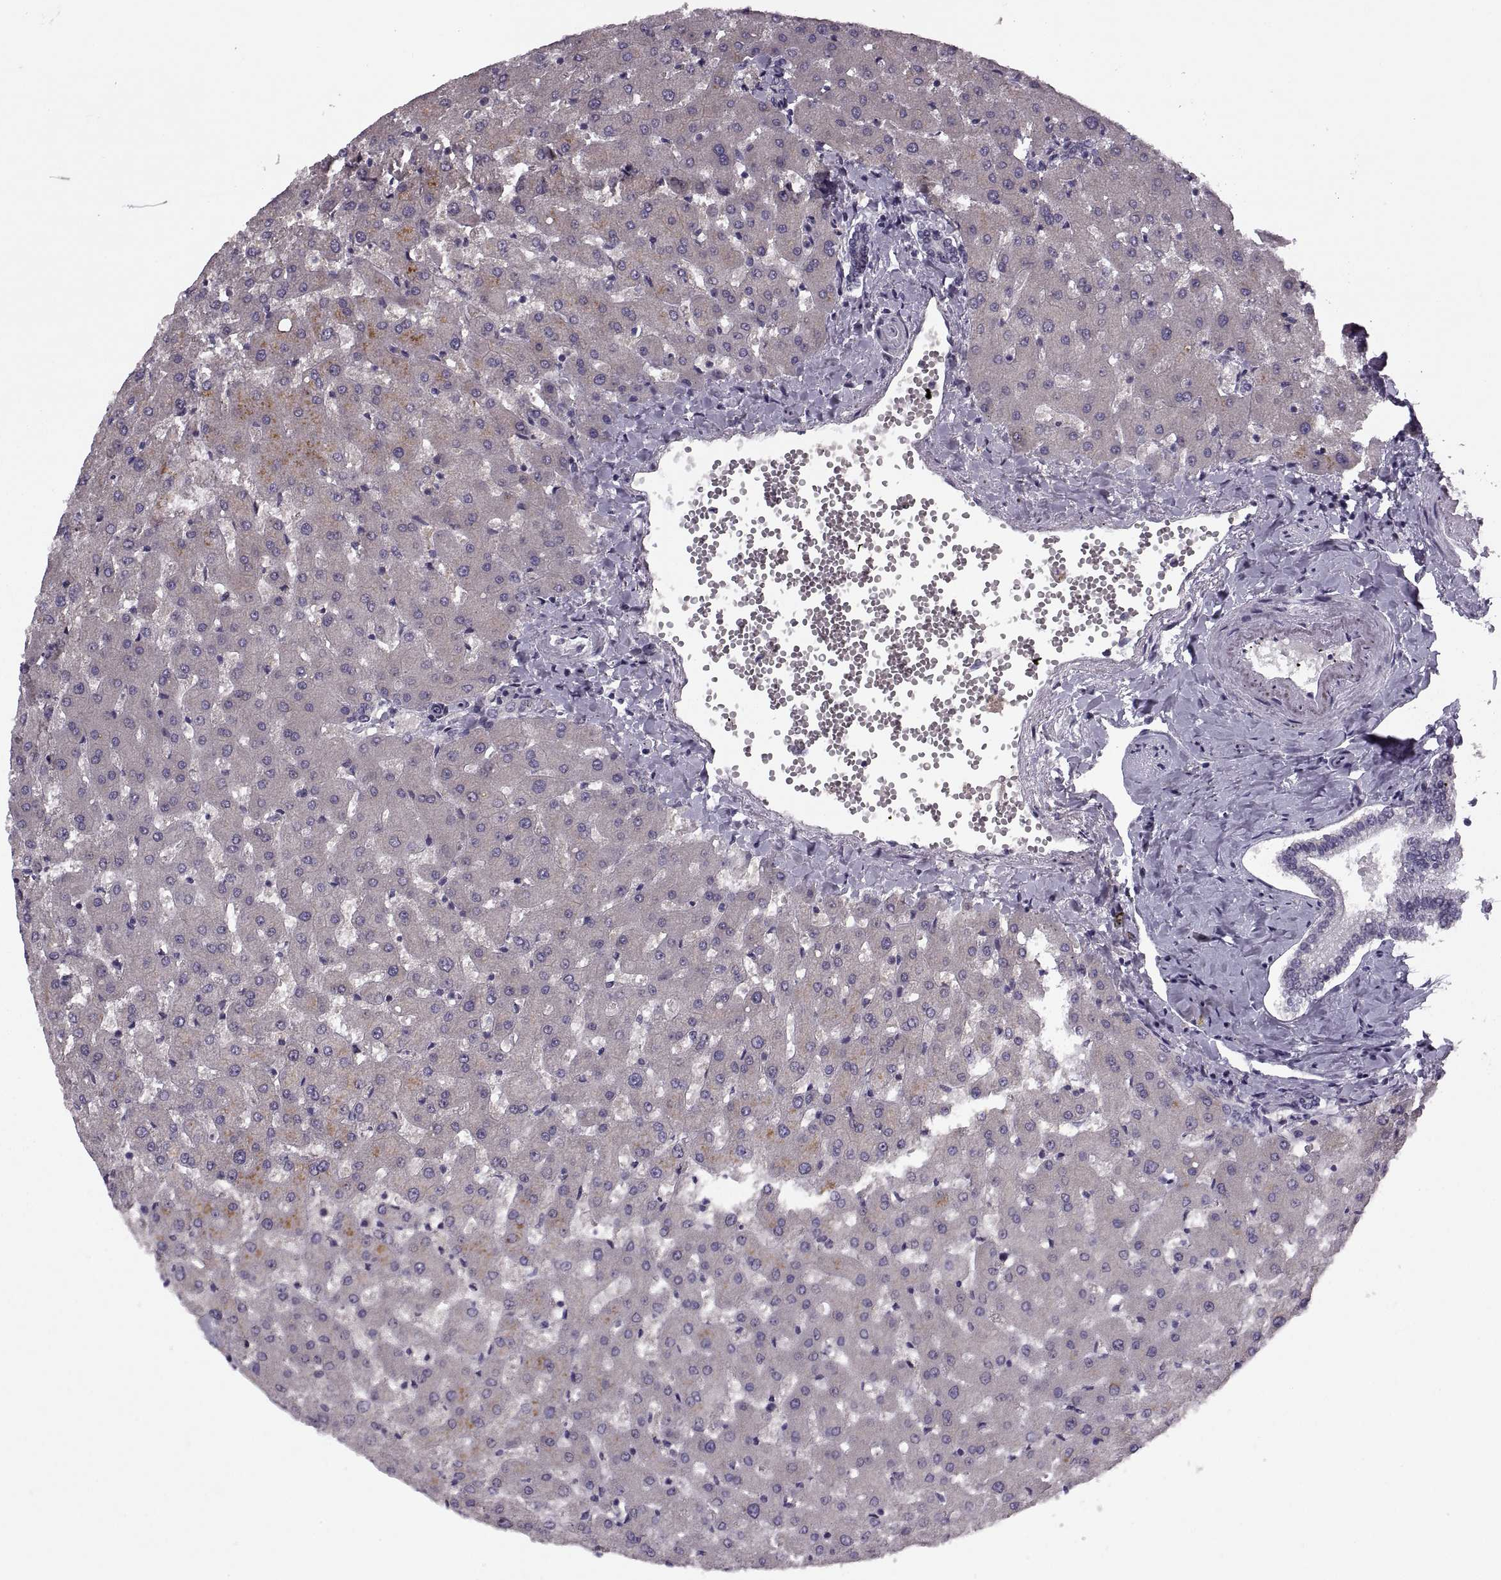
{"staining": {"intensity": "negative", "quantity": "none", "location": "none"}, "tissue": "liver", "cell_type": "Cholangiocytes", "image_type": "normal", "snomed": [{"axis": "morphology", "description": "Normal tissue, NOS"}, {"axis": "topography", "description": "Liver"}], "caption": "Immunohistochemical staining of unremarkable human liver displays no significant staining in cholangiocytes.", "gene": "CACNA1F", "patient": {"sex": "female", "age": 50}}